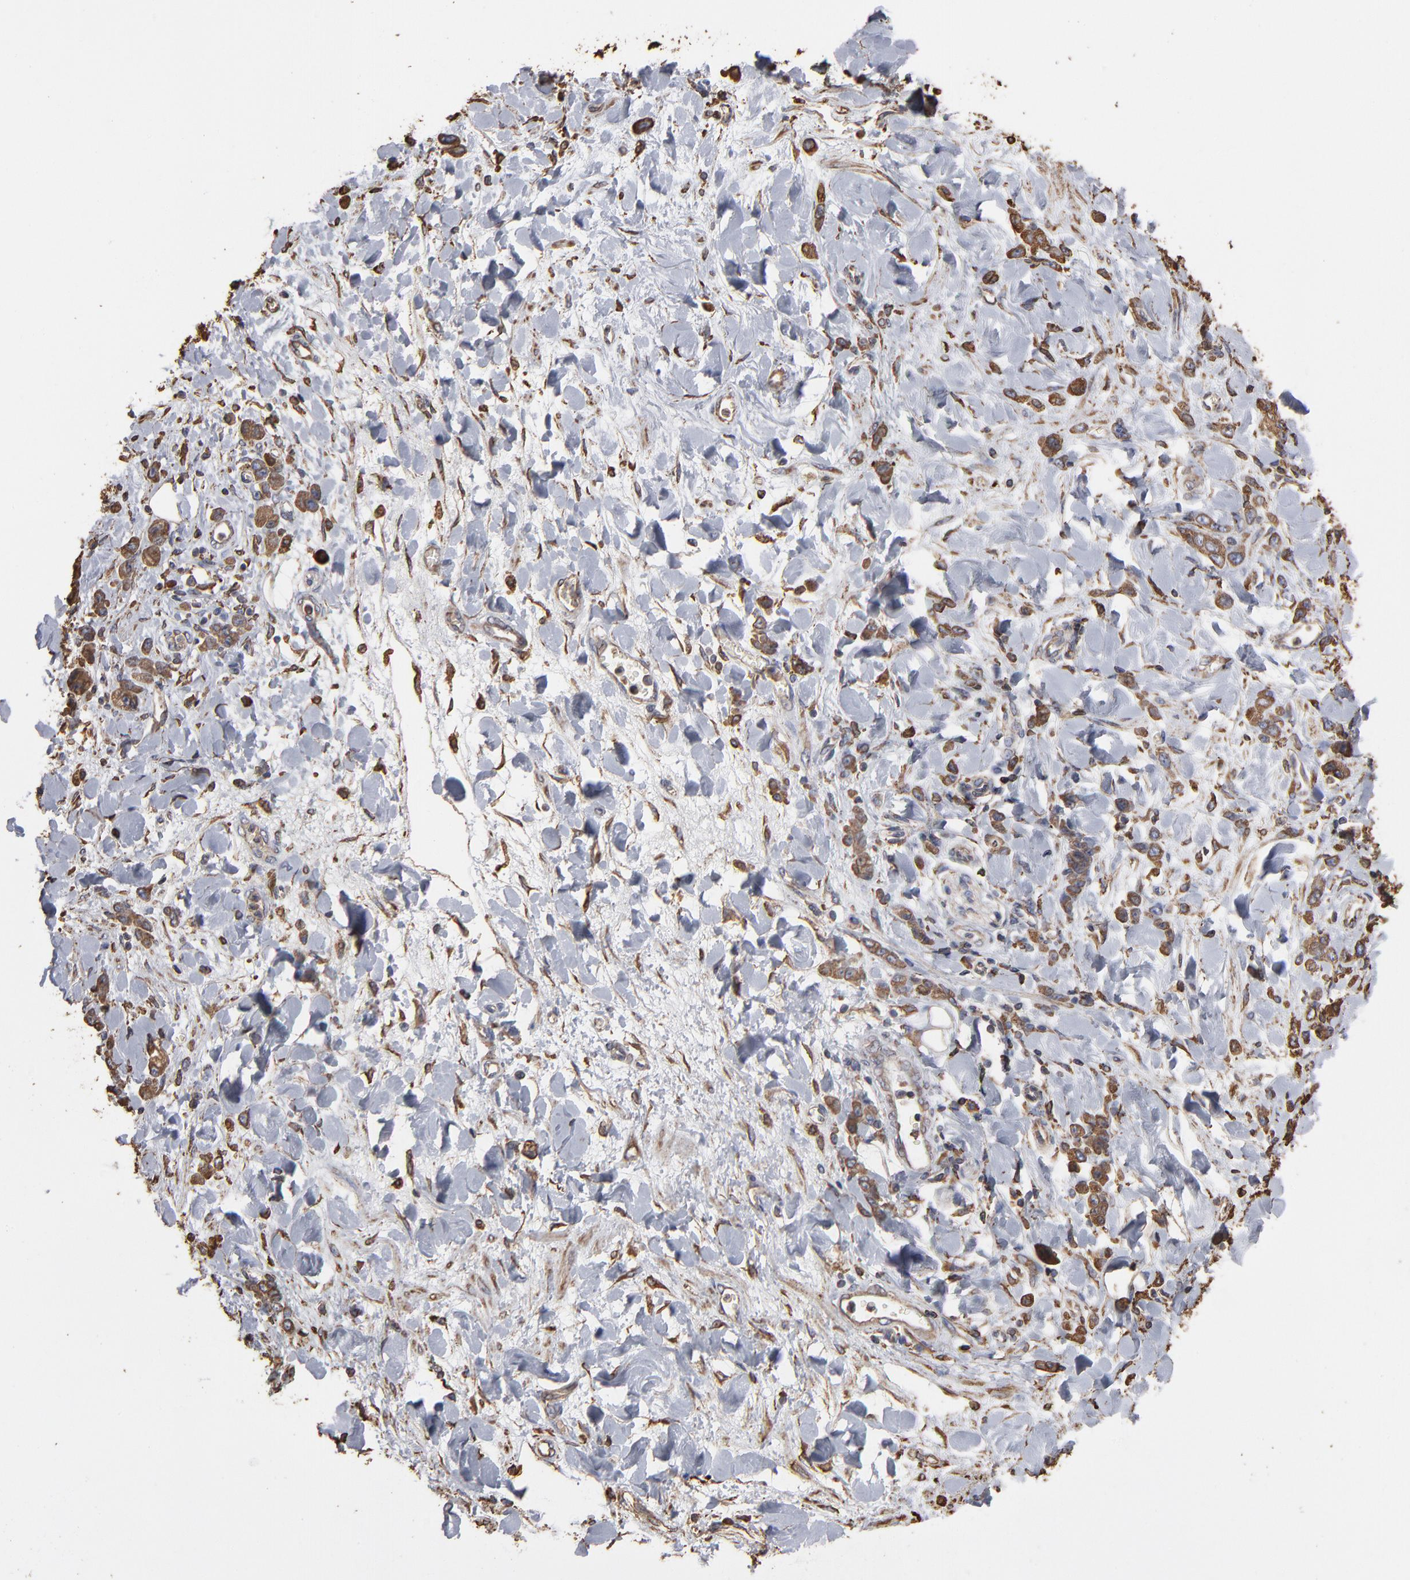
{"staining": {"intensity": "moderate", "quantity": ">75%", "location": "cytoplasmic/membranous"}, "tissue": "stomach cancer", "cell_type": "Tumor cells", "image_type": "cancer", "snomed": [{"axis": "morphology", "description": "Normal tissue, NOS"}, {"axis": "morphology", "description": "Adenocarcinoma, NOS"}, {"axis": "topography", "description": "Stomach"}], "caption": "Immunohistochemical staining of human stomach adenocarcinoma exhibits moderate cytoplasmic/membranous protein staining in about >75% of tumor cells.", "gene": "PDIA3", "patient": {"sex": "male", "age": 82}}